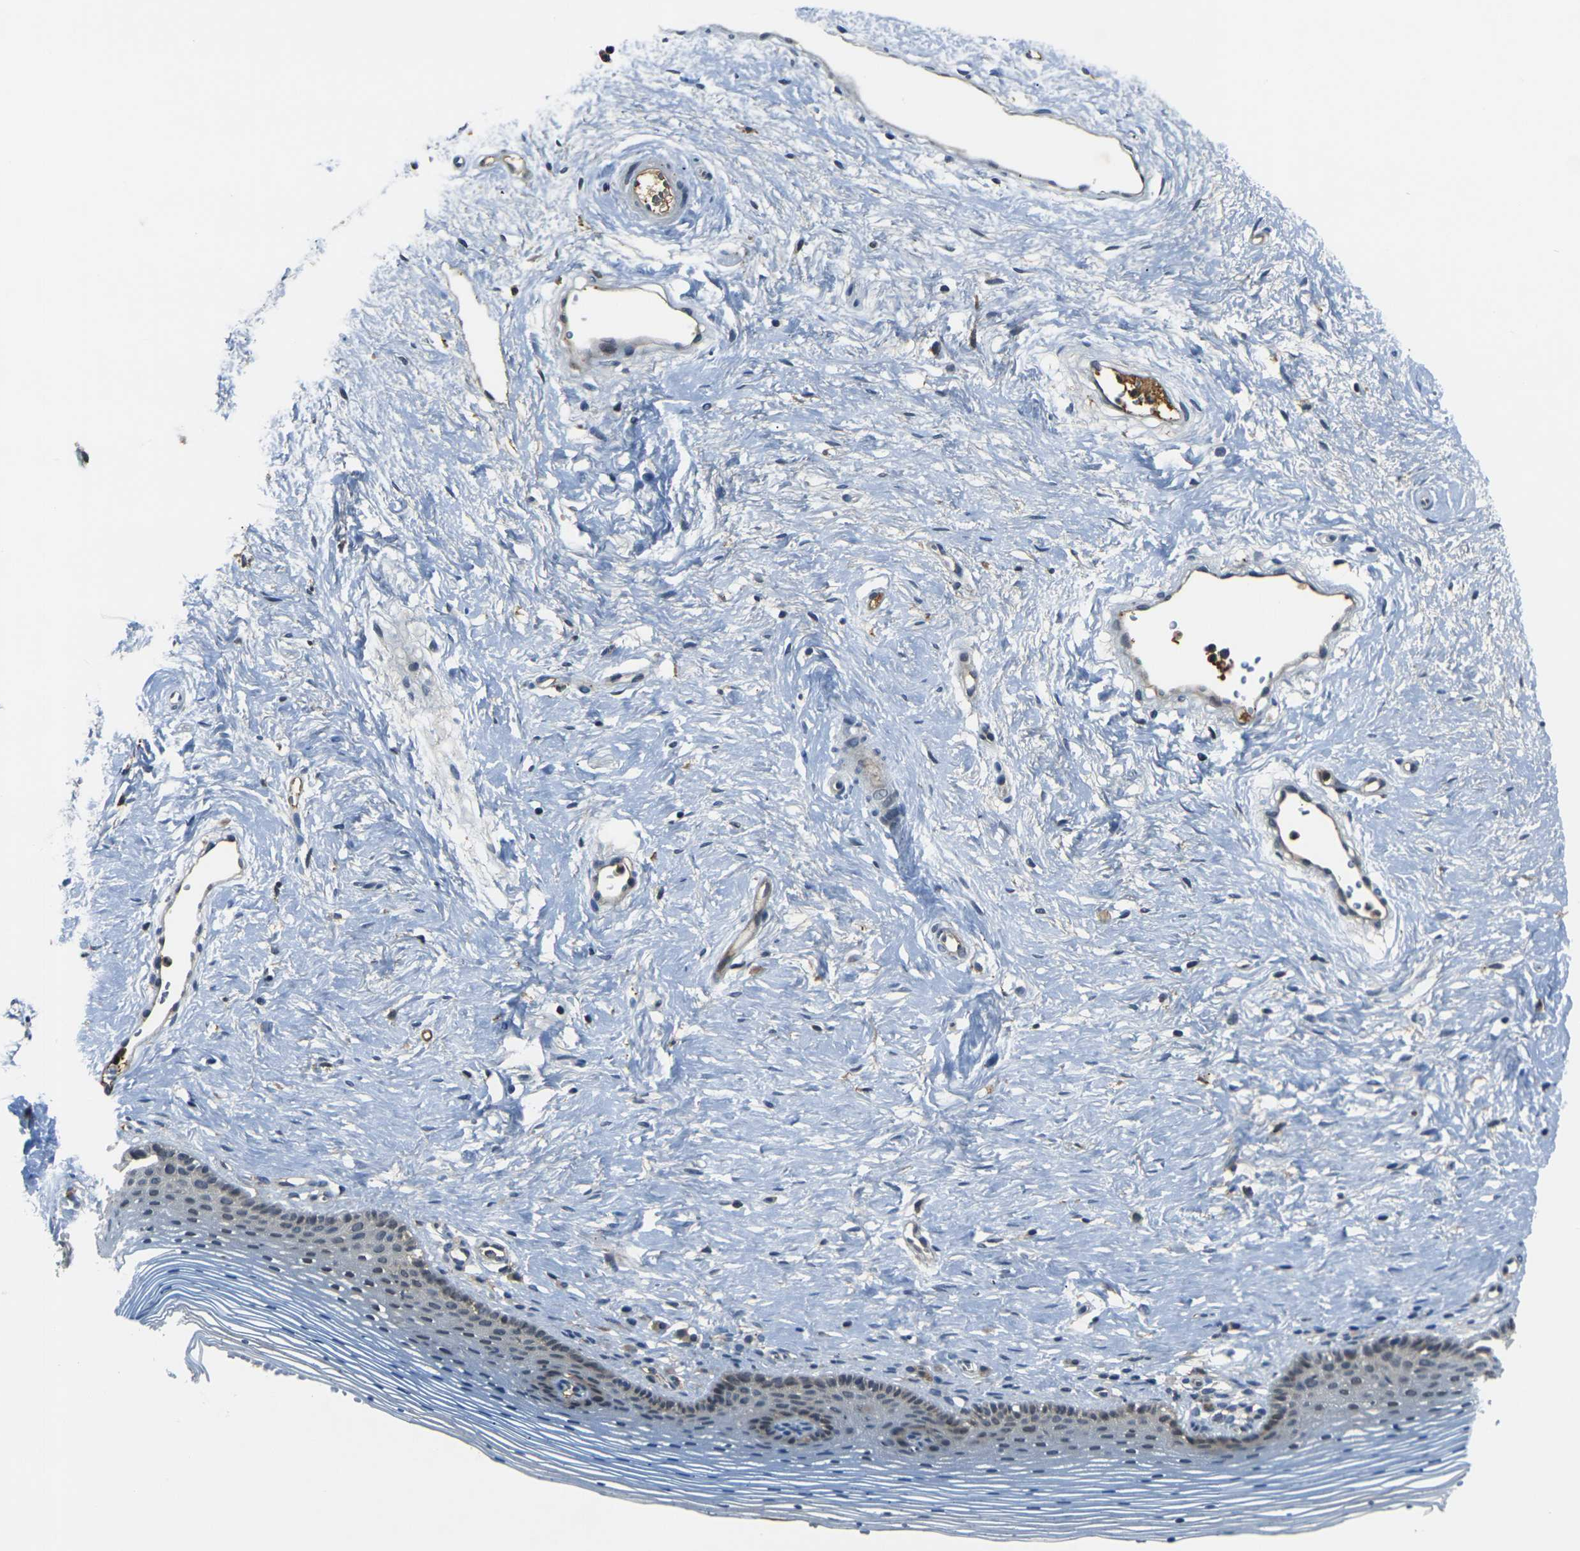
{"staining": {"intensity": "weak", "quantity": "<25%", "location": "cytoplasmic/membranous"}, "tissue": "vagina", "cell_type": "Squamous epithelial cells", "image_type": "normal", "snomed": [{"axis": "morphology", "description": "Normal tissue, NOS"}, {"axis": "topography", "description": "Vagina"}], "caption": "A high-resolution micrograph shows IHC staining of normal vagina, which demonstrates no significant staining in squamous epithelial cells. The staining is performed using DAB (3,3'-diaminobenzidine) brown chromogen with nuclei counter-stained in using hematoxylin.", "gene": "PIGL", "patient": {"sex": "female", "age": 32}}